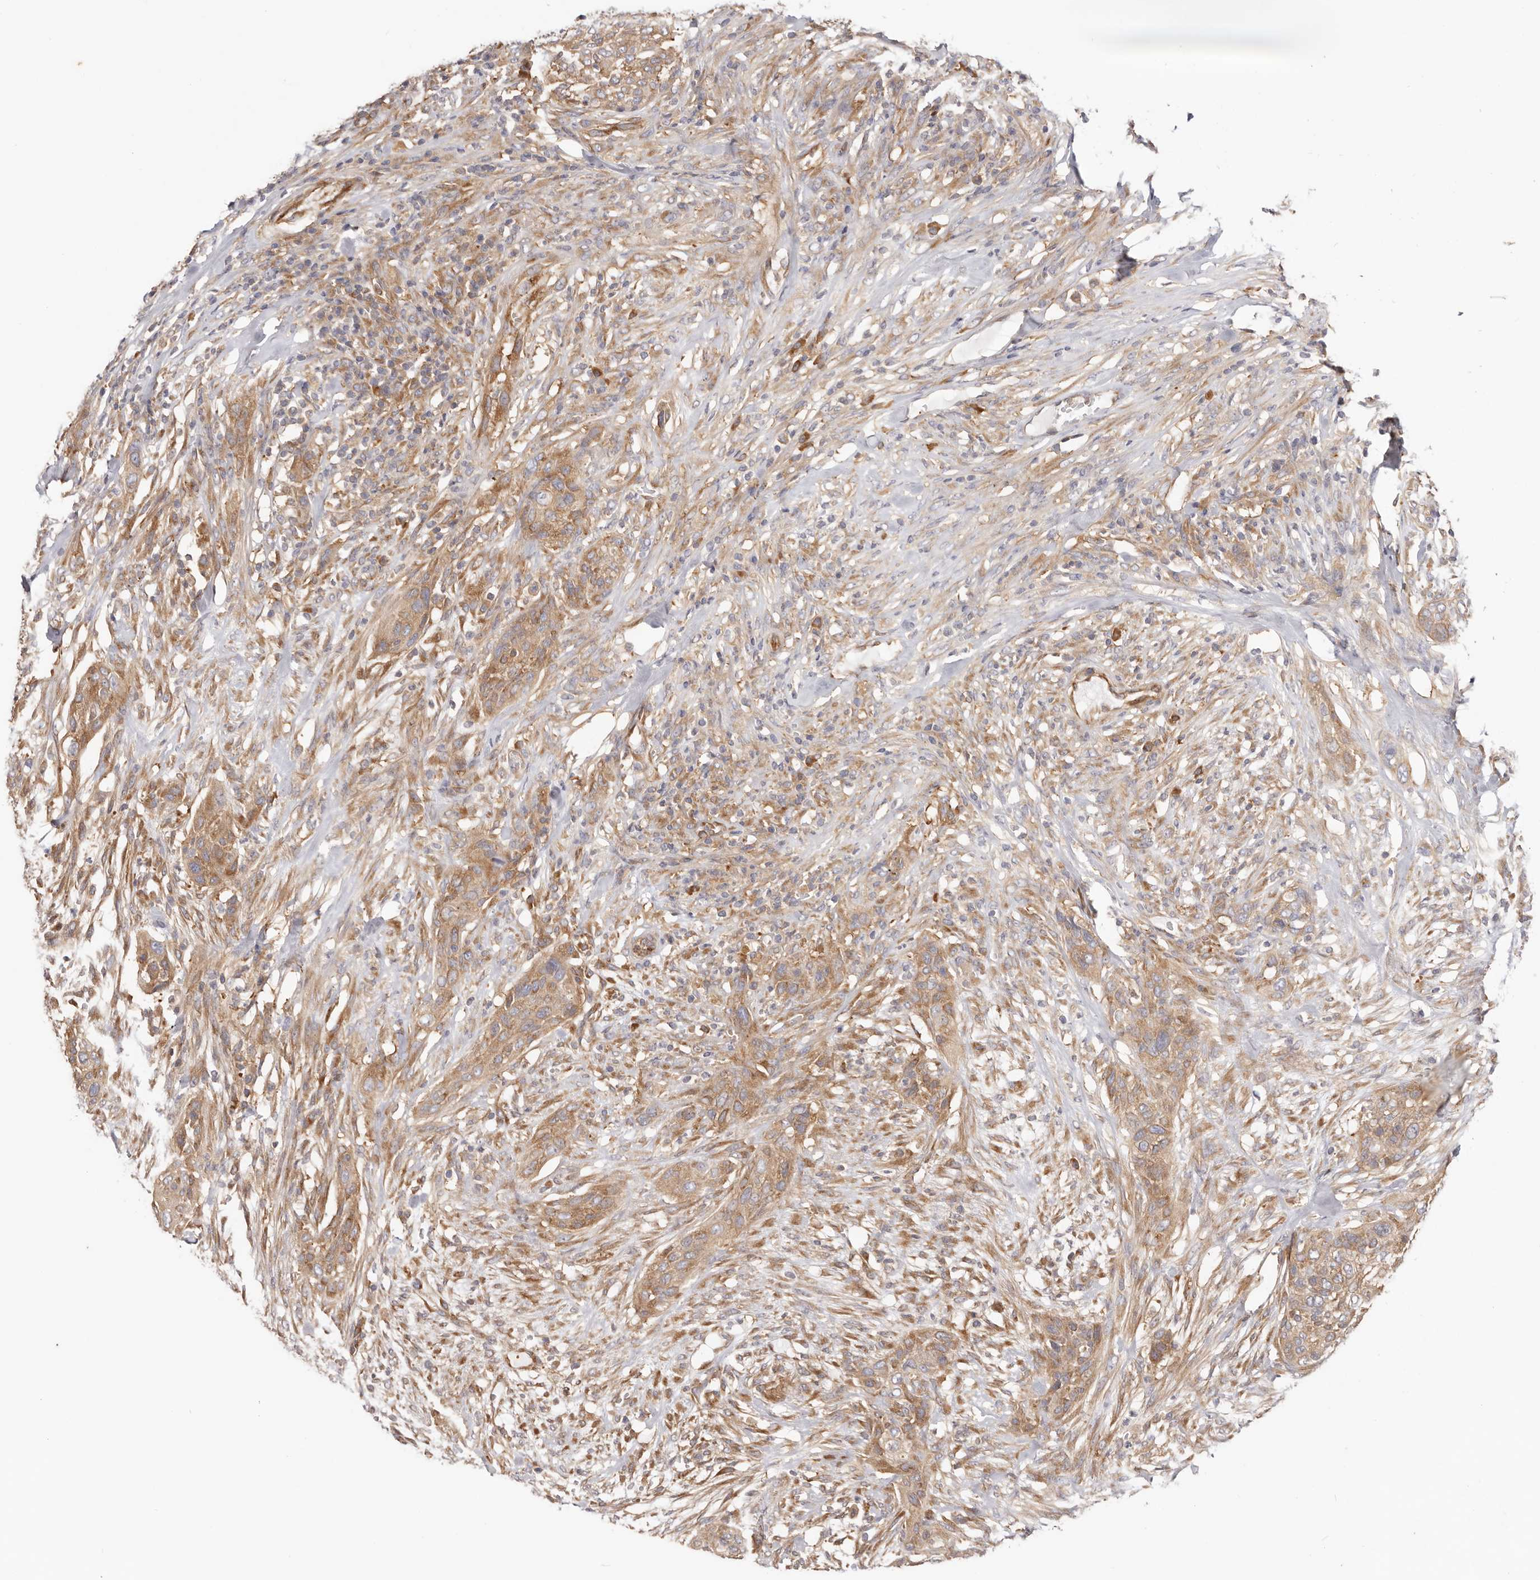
{"staining": {"intensity": "moderate", "quantity": ">75%", "location": "cytoplasmic/membranous"}, "tissue": "urothelial cancer", "cell_type": "Tumor cells", "image_type": "cancer", "snomed": [{"axis": "morphology", "description": "Urothelial carcinoma, High grade"}, {"axis": "topography", "description": "Urinary bladder"}], "caption": "Urothelial cancer tissue shows moderate cytoplasmic/membranous staining in approximately >75% of tumor cells, visualized by immunohistochemistry.", "gene": "EPRS1", "patient": {"sex": "male", "age": 35}}